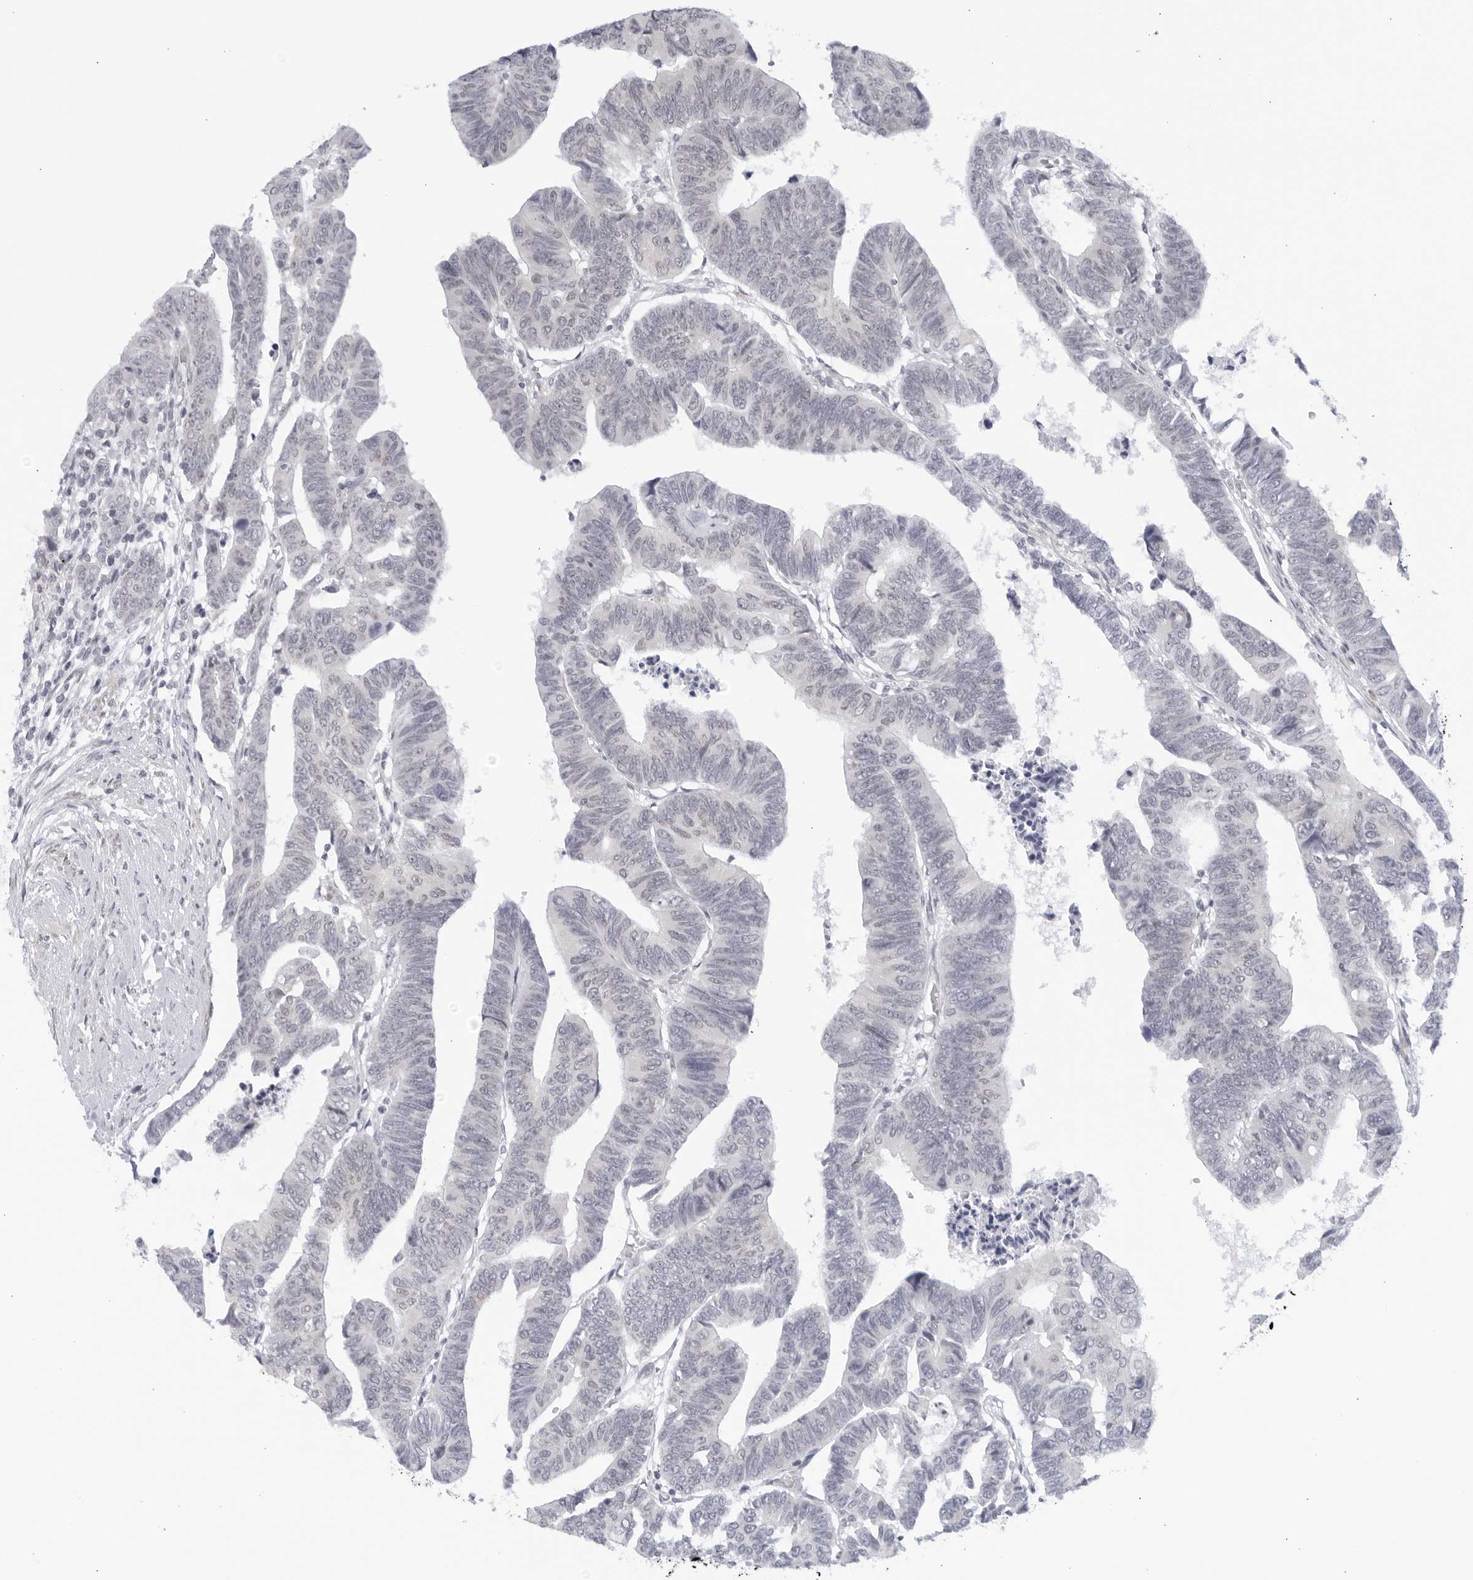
{"staining": {"intensity": "negative", "quantity": "none", "location": "none"}, "tissue": "colorectal cancer", "cell_type": "Tumor cells", "image_type": "cancer", "snomed": [{"axis": "morphology", "description": "Adenocarcinoma, NOS"}, {"axis": "topography", "description": "Rectum"}], "caption": "Colorectal adenocarcinoma was stained to show a protein in brown. There is no significant positivity in tumor cells. The staining was performed using DAB to visualize the protein expression in brown, while the nuclei were stained in blue with hematoxylin (Magnification: 20x).", "gene": "WDTC1", "patient": {"sex": "female", "age": 65}}